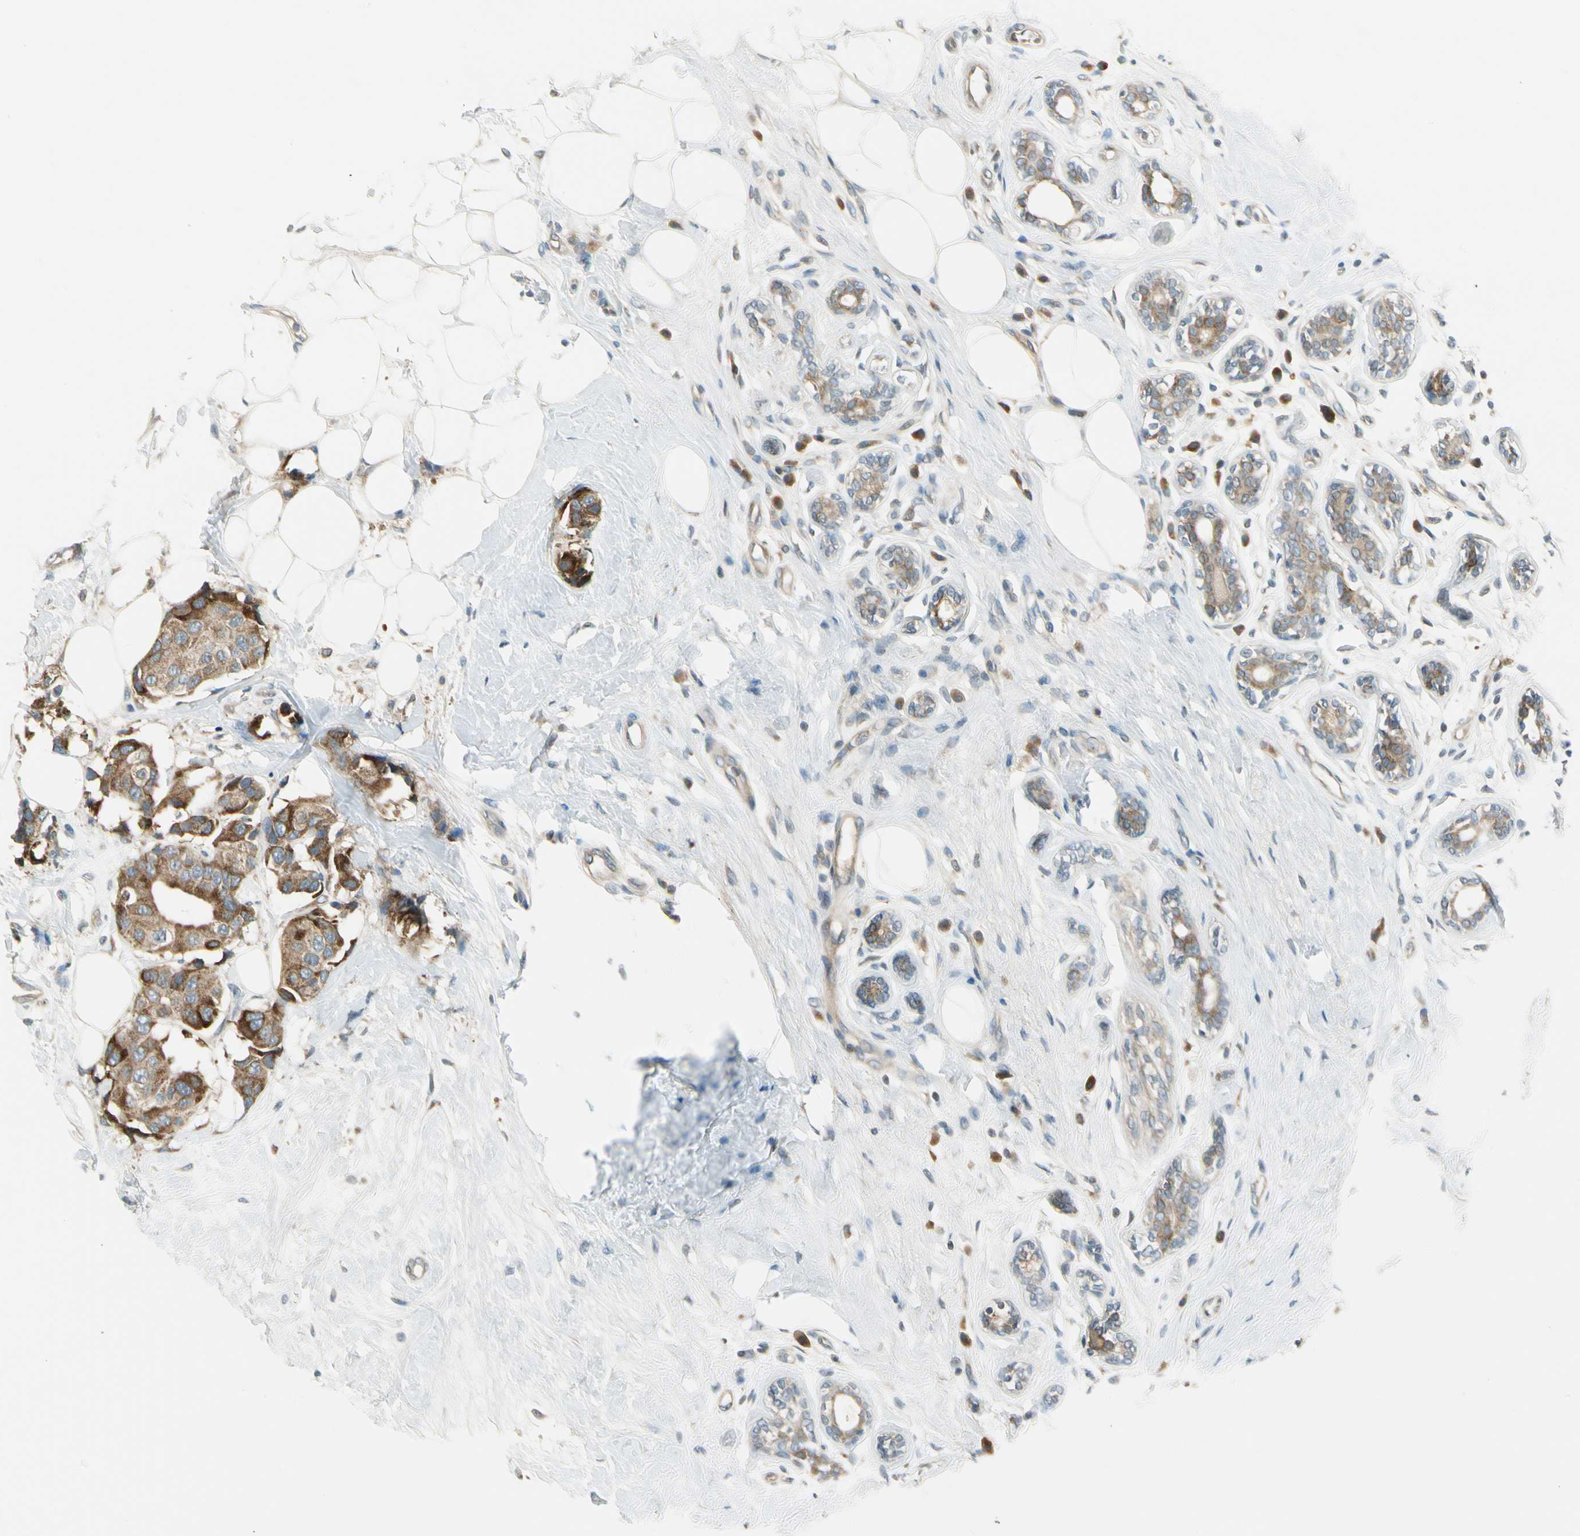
{"staining": {"intensity": "strong", "quantity": ">75%", "location": "cytoplasmic/membranous"}, "tissue": "breast cancer", "cell_type": "Tumor cells", "image_type": "cancer", "snomed": [{"axis": "morphology", "description": "Normal tissue, NOS"}, {"axis": "morphology", "description": "Duct carcinoma"}, {"axis": "topography", "description": "Breast"}], "caption": "Brown immunohistochemical staining in breast cancer (intraductal carcinoma) reveals strong cytoplasmic/membranous positivity in about >75% of tumor cells.", "gene": "BNIP1", "patient": {"sex": "female", "age": 39}}